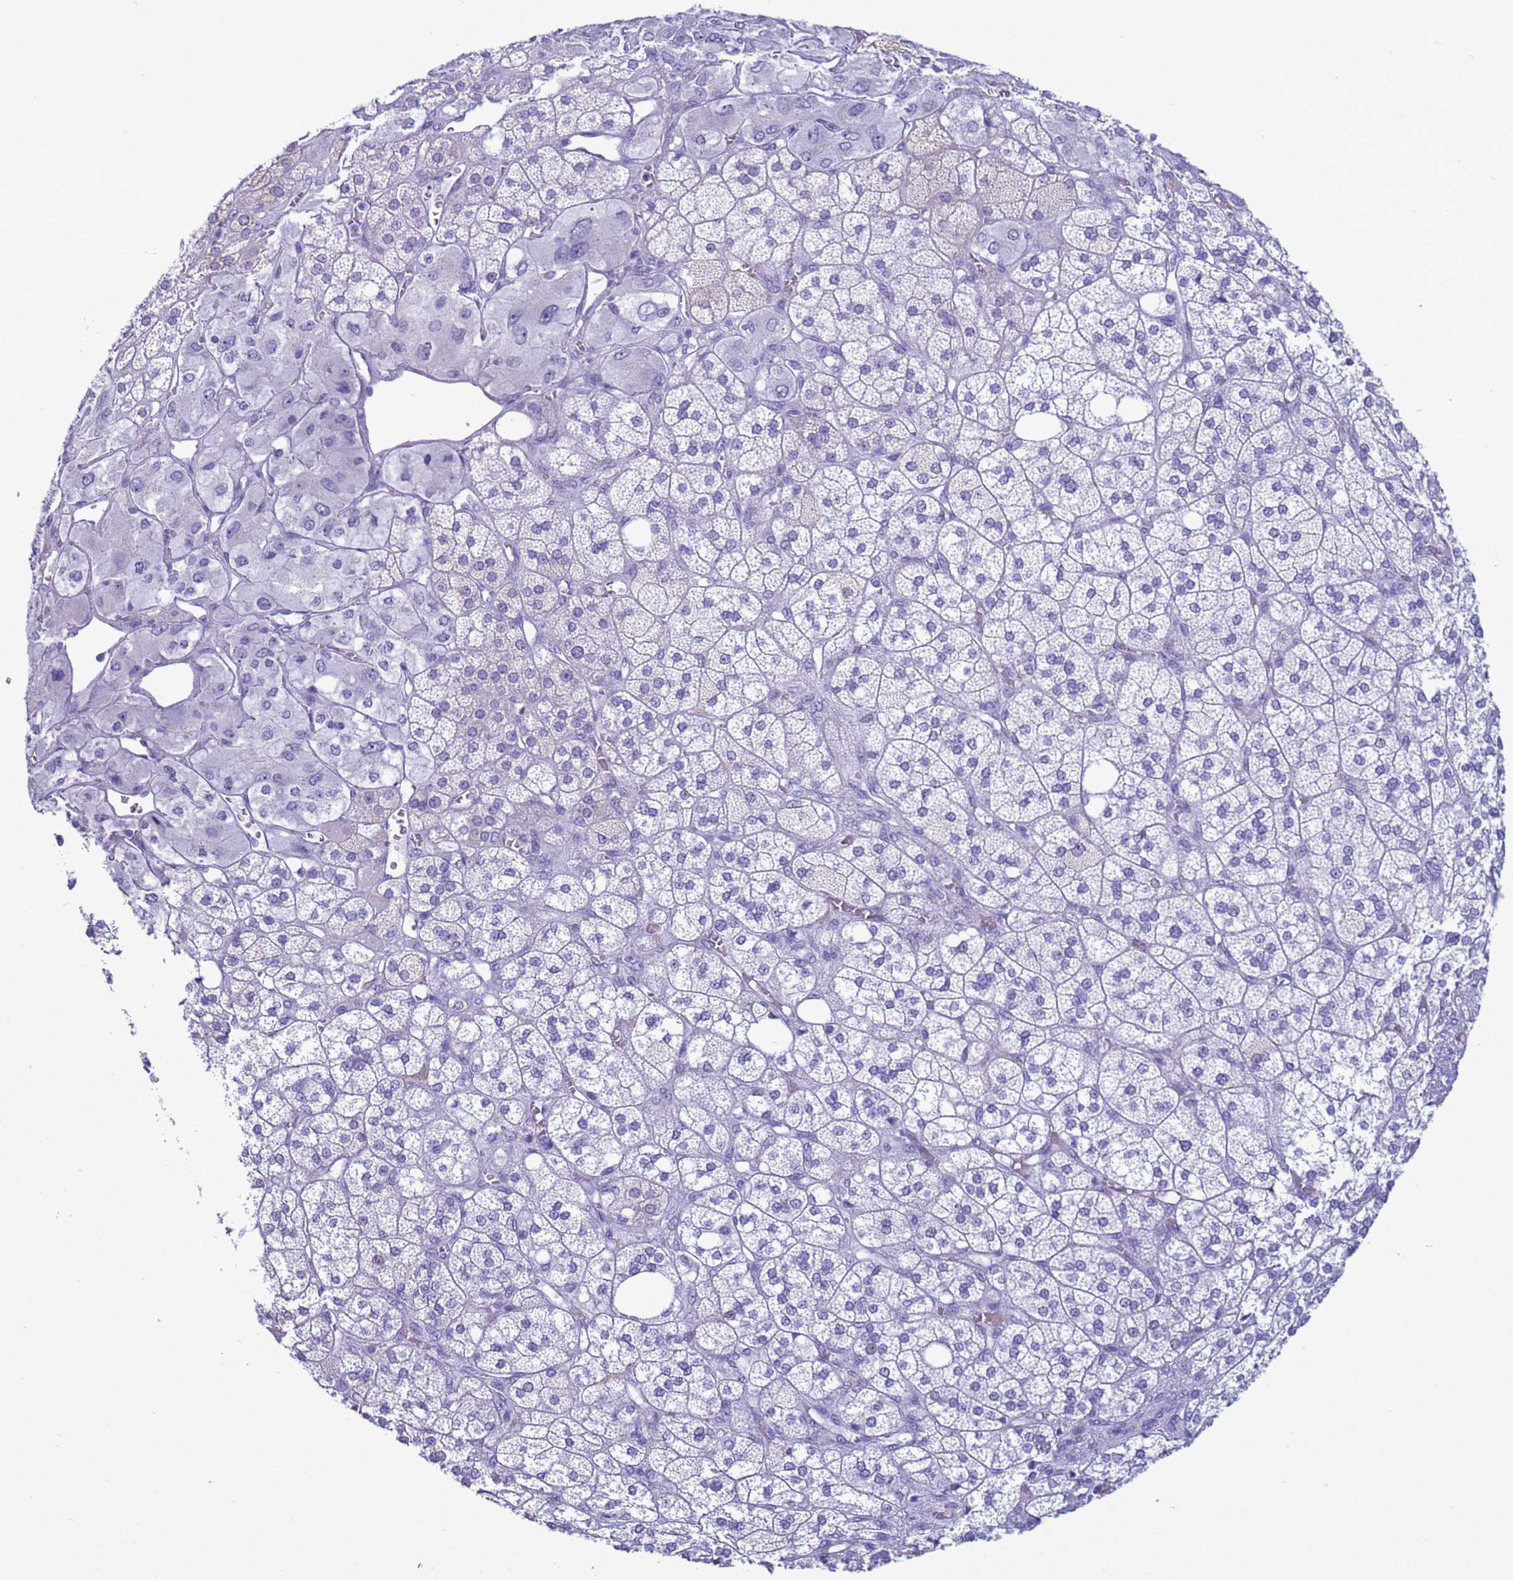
{"staining": {"intensity": "negative", "quantity": "none", "location": "none"}, "tissue": "adrenal gland", "cell_type": "Glandular cells", "image_type": "normal", "snomed": [{"axis": "morphology", "description": "Normal tissue, NOS"}, {"axis": "topography", "description": "Adrenal gland"}], "caption": "Image shows no protein expression in glandular cells of unremarkable adrenal gland.", "gene": "CST1", "patient": {"sex": "male", "age": 61}}